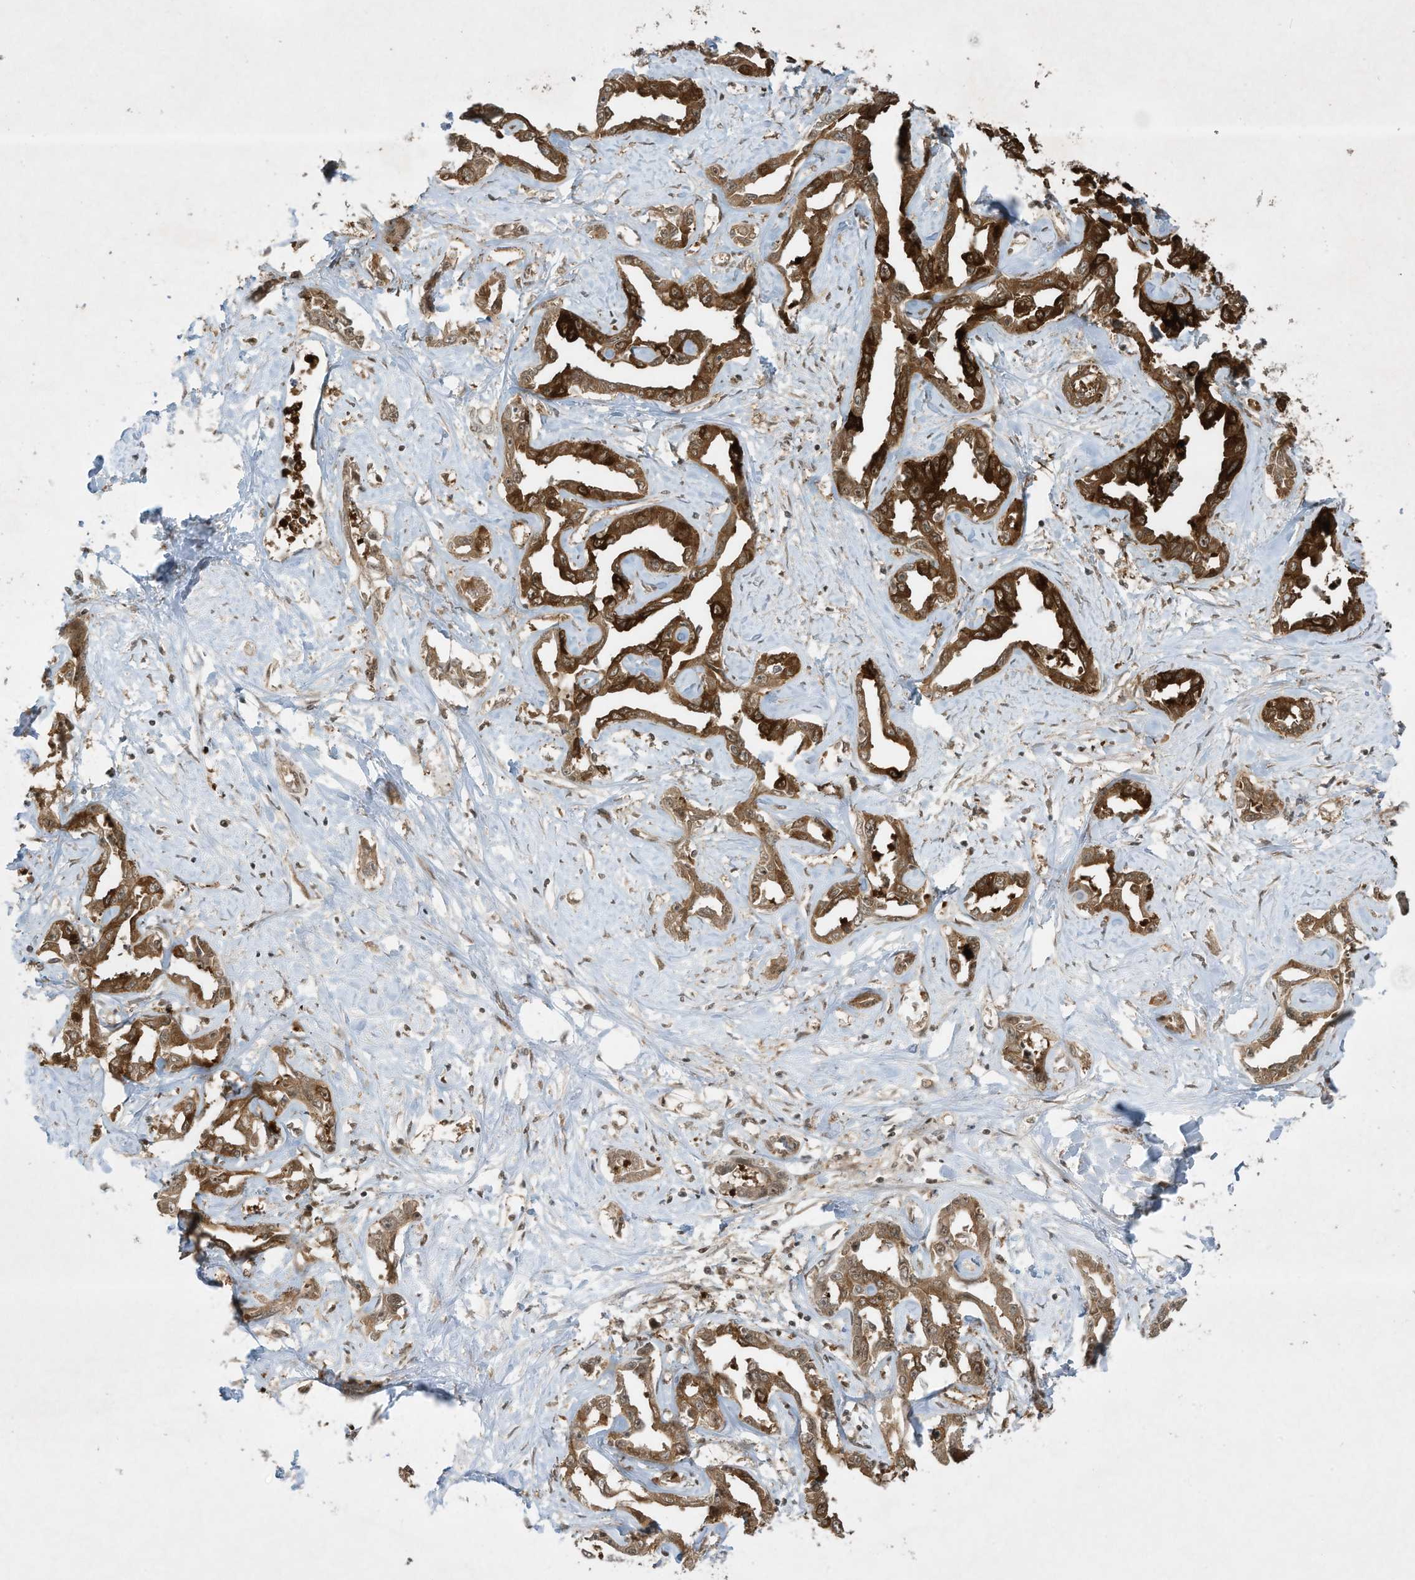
{"staining": {"intensity": "strong", "quantity": ">75%", "location": "cytoplasmic/membranous"}, "tissue": "liver cancer", "cell_type": "Tumor cells", "image_type": "cancer", "snomed": [{"axis": "morphology", "description": "Cholangiocarcinoma"}, {"axis": "topography", "description": "Liver"}], "caption": "This histopathology image demonstrates liver cancer stained with IHC to label a protein in brown. The cytoplasmic/membranous of tumor cells show strong positivity for the protein. Nuclei are counter-stained blue.", "gene": "CERT1", "patient": {"sex": "male", "age": 59}}